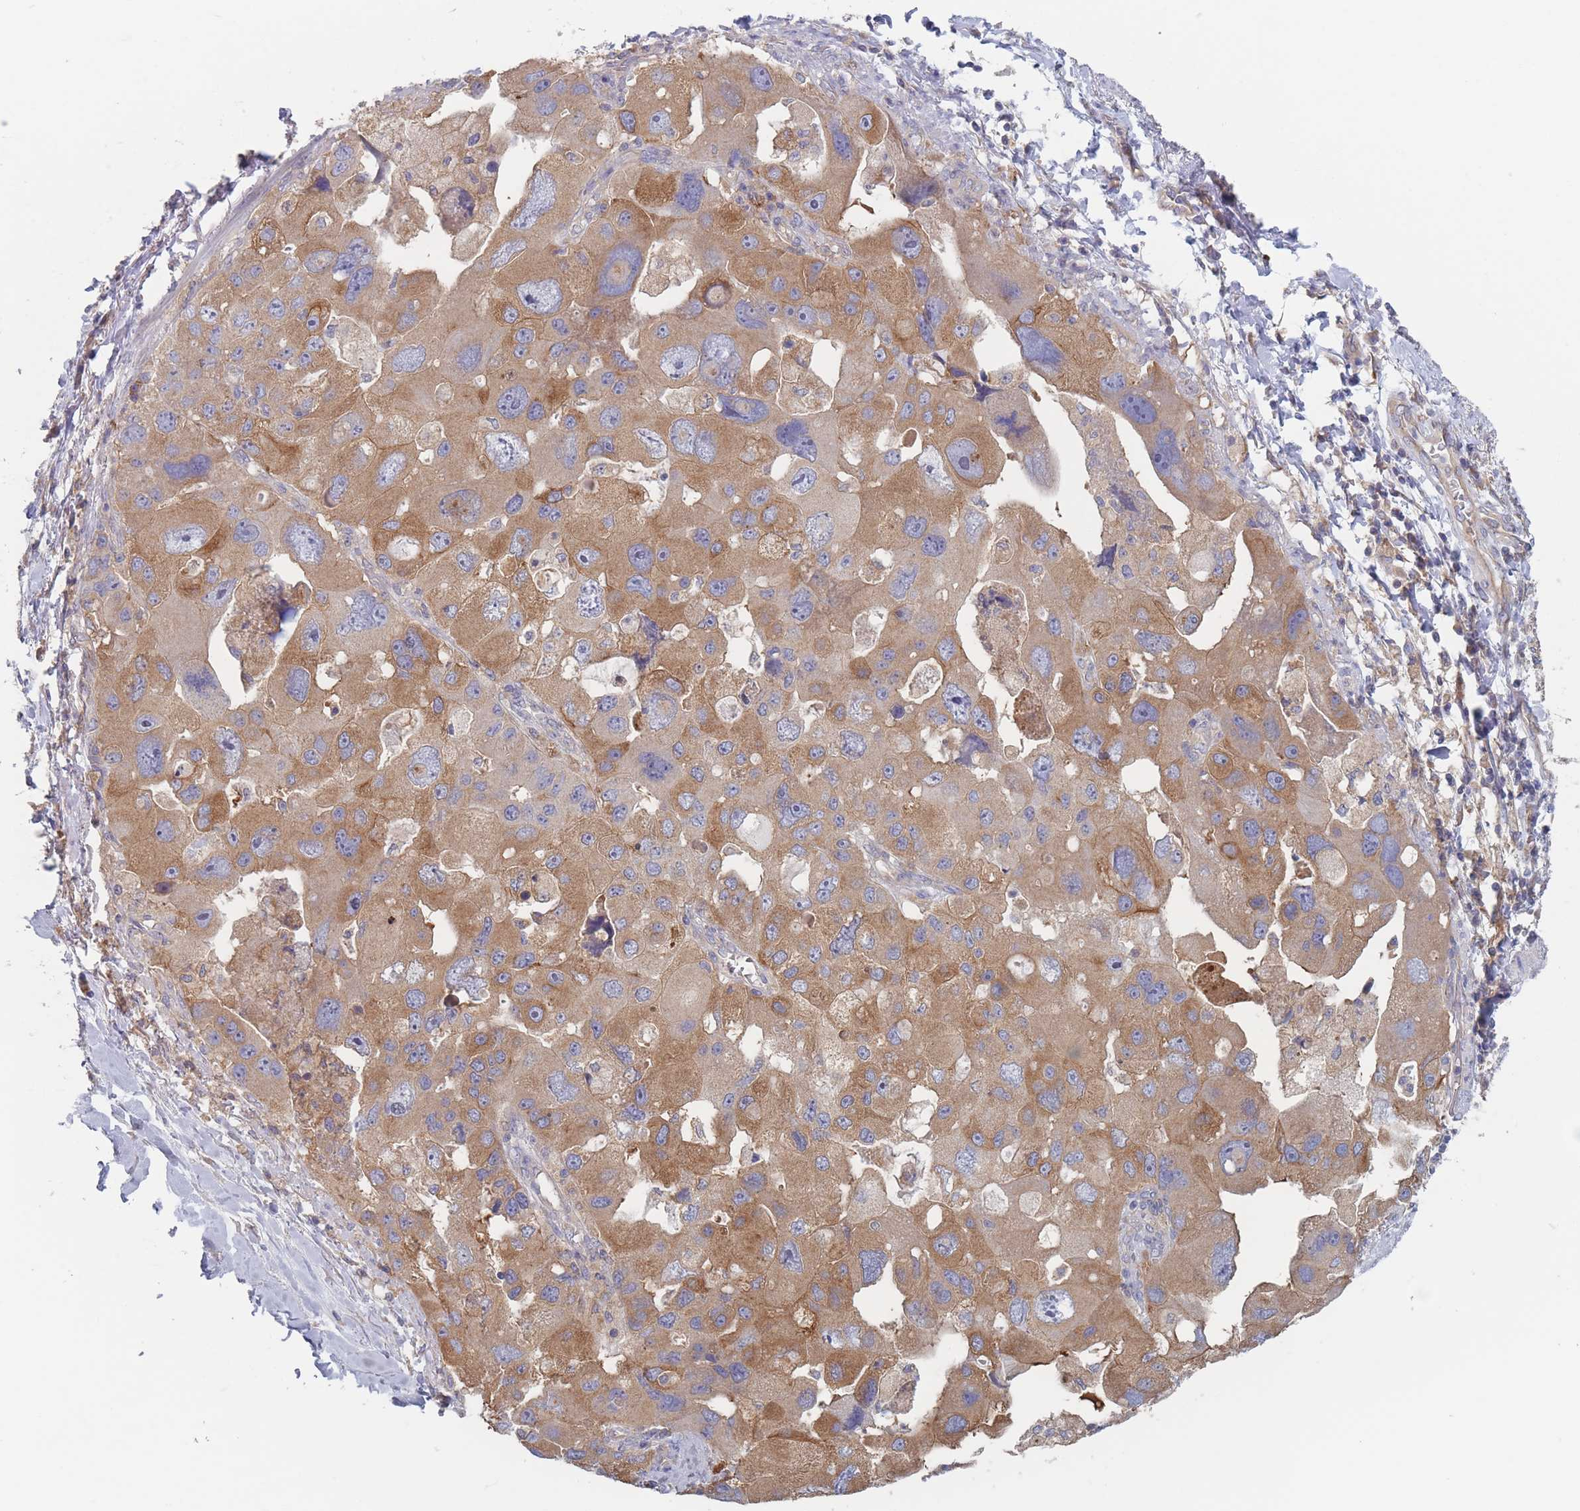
{"staining": {"intensity": "moderate", "quantity": ">75%", "location": "cytoplasmic/membranous"}, "tissue": "lung cancer", "cell_type": "Tumor cells", "image_type": "cancer", "snomed": [{"axis": "morphology", "description": "Adenocarcinoma, NOS"}, {"axis": "topography", "description": "Lung"}], "caption": "Moderate cytoplasmic/membranous staining for a protein is present in about >75% of tumor cells of lung cancer (adenocarcinoma) using immunohistochemistry.", "gene": "EFCC1", "patient": {"sex": "female", "age": 54}}